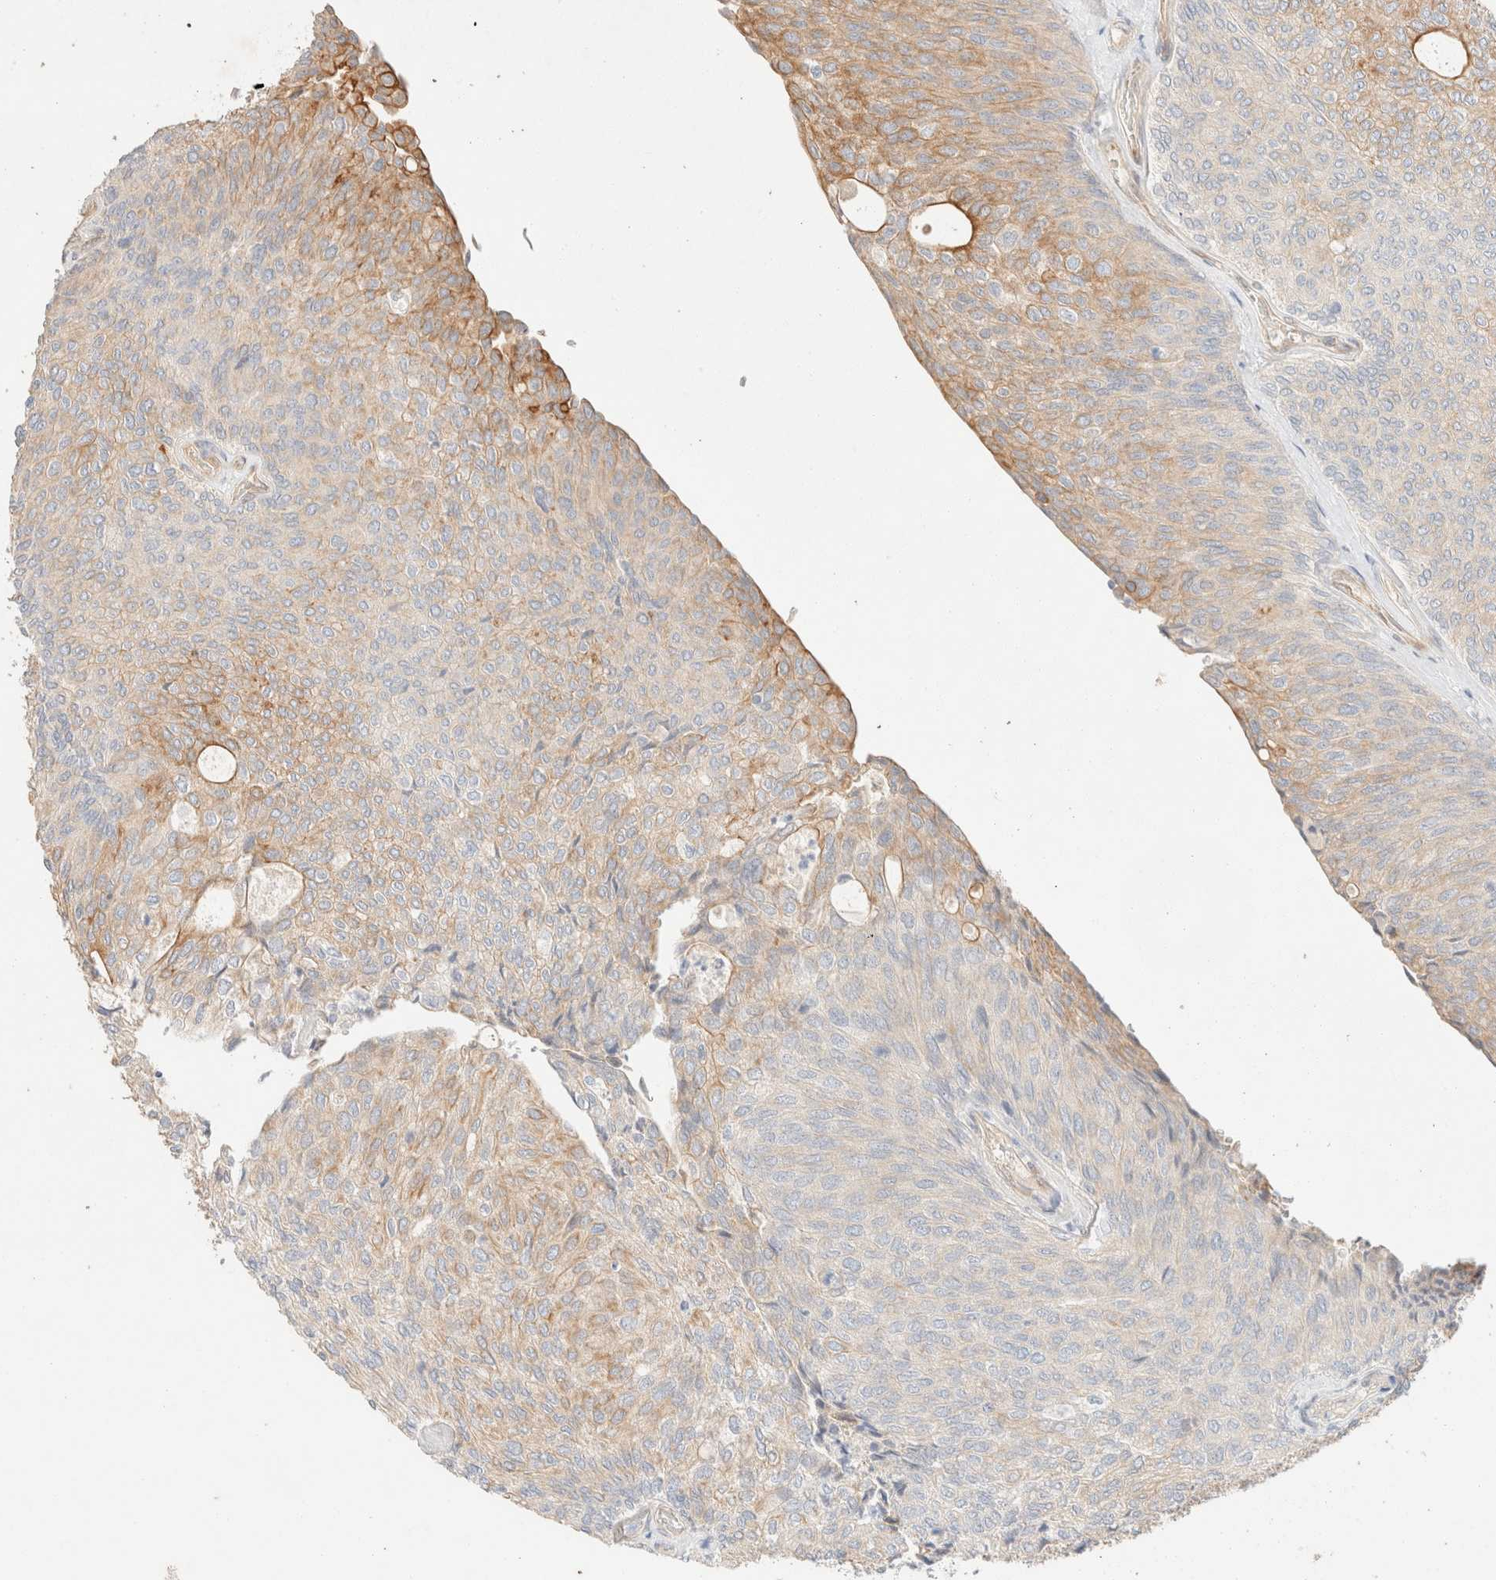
{"staining": {"intensity": "moderate", "quantity": "25%-75%", "location": "cytoplasmic/membranous"}, "tissue": "urothelial cancer", "cell_type": "Tumor cells", "image_type": "cancer", "snomed": [{"axis": "morphology", "description": "Urothelial carcinoma, Low grade"}, {"axis": "topography", "description": "Urinary bladder"}], "caption": "Protein staining of urothelial cancer tissue displays moderate cytoplasmic/membranous positivity in approximately 25%-75% of tumor cells.", "gene": "CSNK1E", "patient": {"sex": "female", "age": 79}}